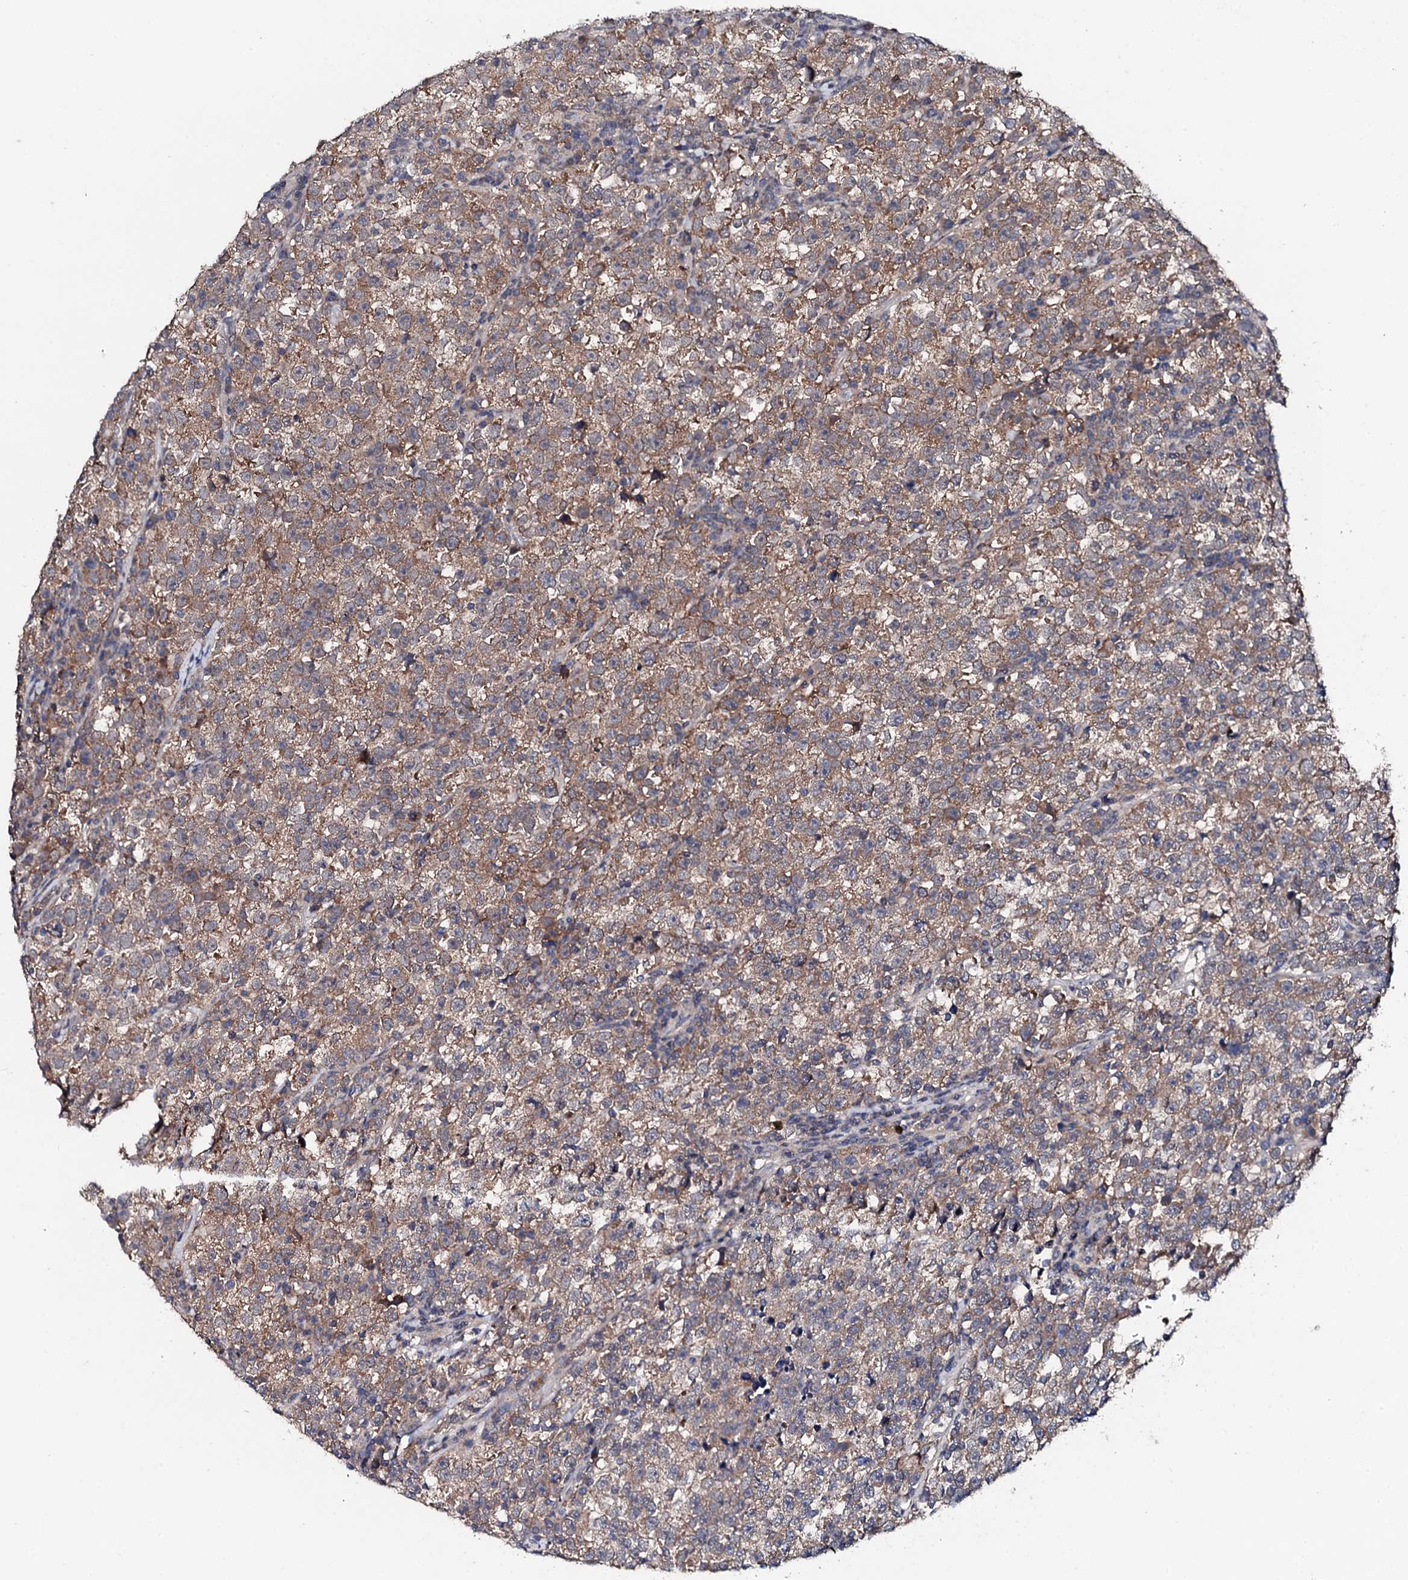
{"staining": {"intensity": "weak", "quantity": ">75%", "location": "cytoplasmic/membranous"}, "tissue": "testis cancer", "cell_type": "Tumor cells", "image_type": "cancer", "snomed": [{"axis": "morphology", "description": "Normal tissue, NOS"}, {"axis": "morphology", "description": "Seminoma, NOS"}, {"axis": "topography", "description": "Testis"}], "caption": "Immunohistochemical staining of testis seminoma exhibits low levels of weak cytoplasmic/membranous protein expression in about >75% of tumor cells.", "gene": "EDC3", "patient": {"sex": "male", "age": 43}}